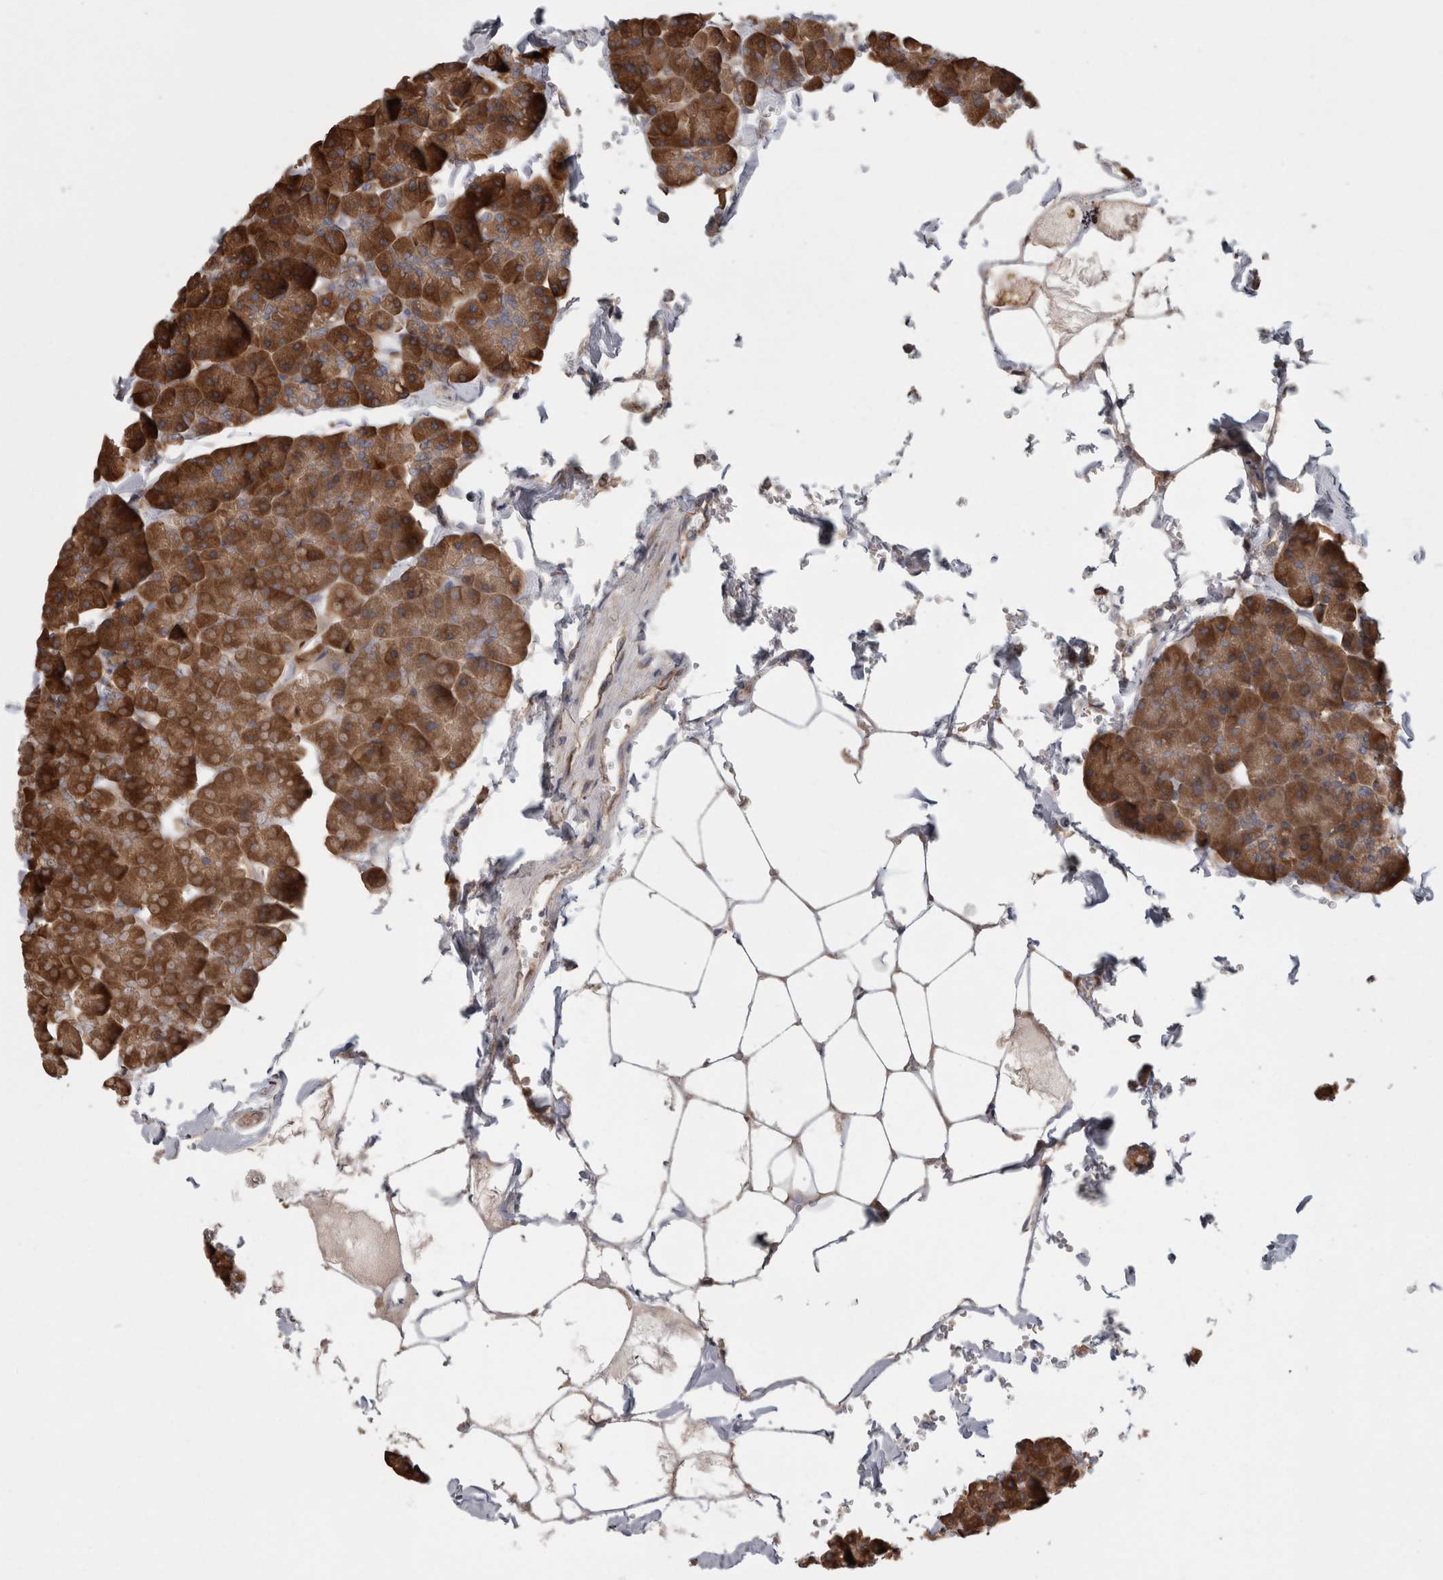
{"staining": {"intensity": "strong", "quantity": ">75%", "location": "cytoplasmic/membranous"}, "tissue": "pancreas", "cell_type": "Exocrine glandular cells", "image_type": "normal", "snomed": [{"axis": "morphology", "description": "Normal tissue, NOS"}, {"axis": "topography", "description": "Pancreas"}], "caption": "Immunohistochemistry (IHC) (DAB) staining of benign human pancreas demonstrates strong cytoplasmic/membranous protein staining in approximately >75% of exocrine glandular cells.", "gene": "SMCR8", "patient": {"sex": "male", "age": 35}}